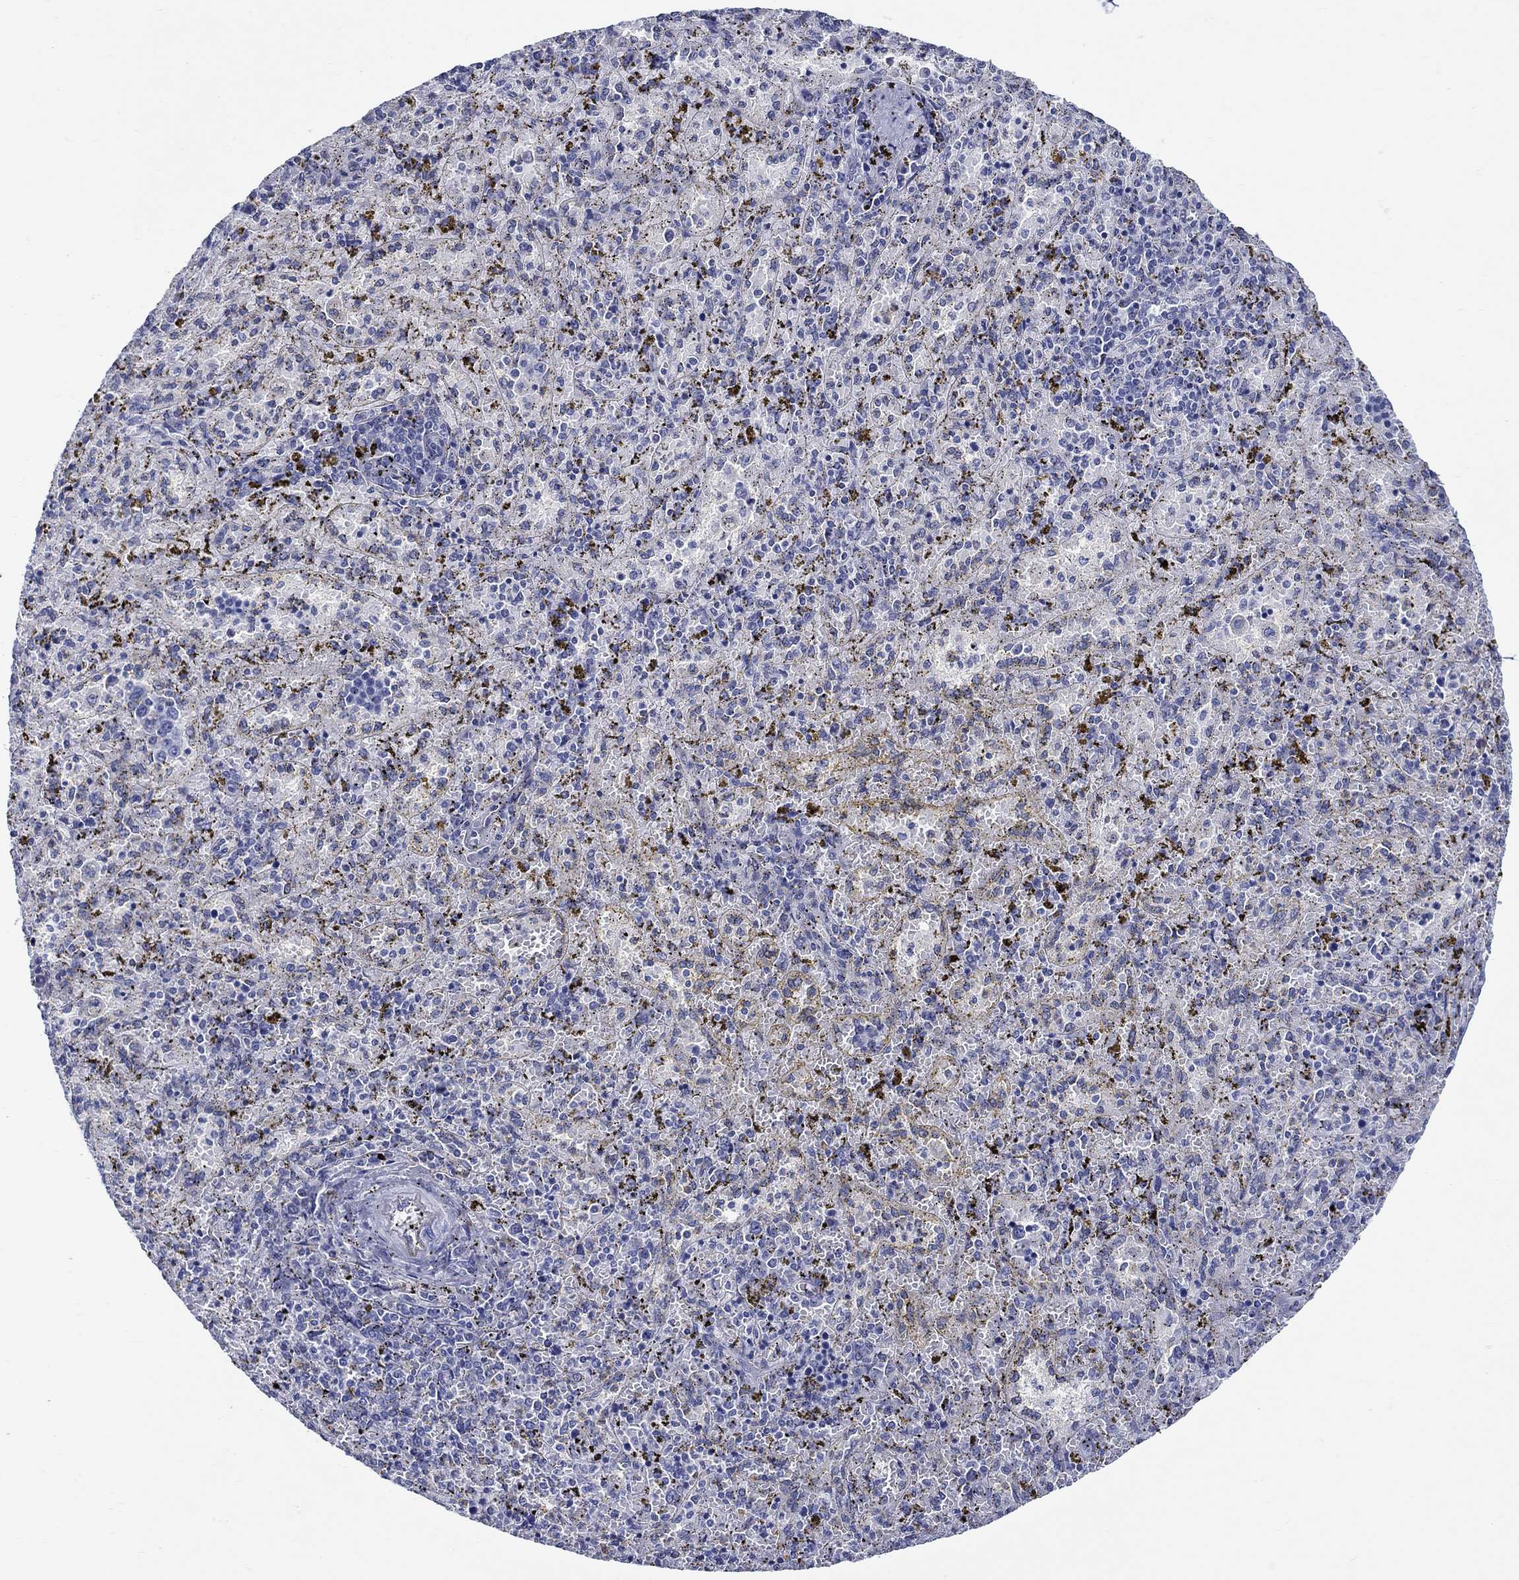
{"staining": {"intensity": "negative", "quantity": "none", "location": "none"}, "tissue": "spleen", "cell_type": "Cells in red pulp", "image_type": "normal", "snomed": [{"axis": "morphology", "description": "Normal tissue, NOS"}, {"axis": "topography", "description": "Spleen"}], "caption": "Cells in red pulp show no significant protein expression in benign spleen.", "gene": "CRYGS", "patient": {"sex": "female", "age": 50}}